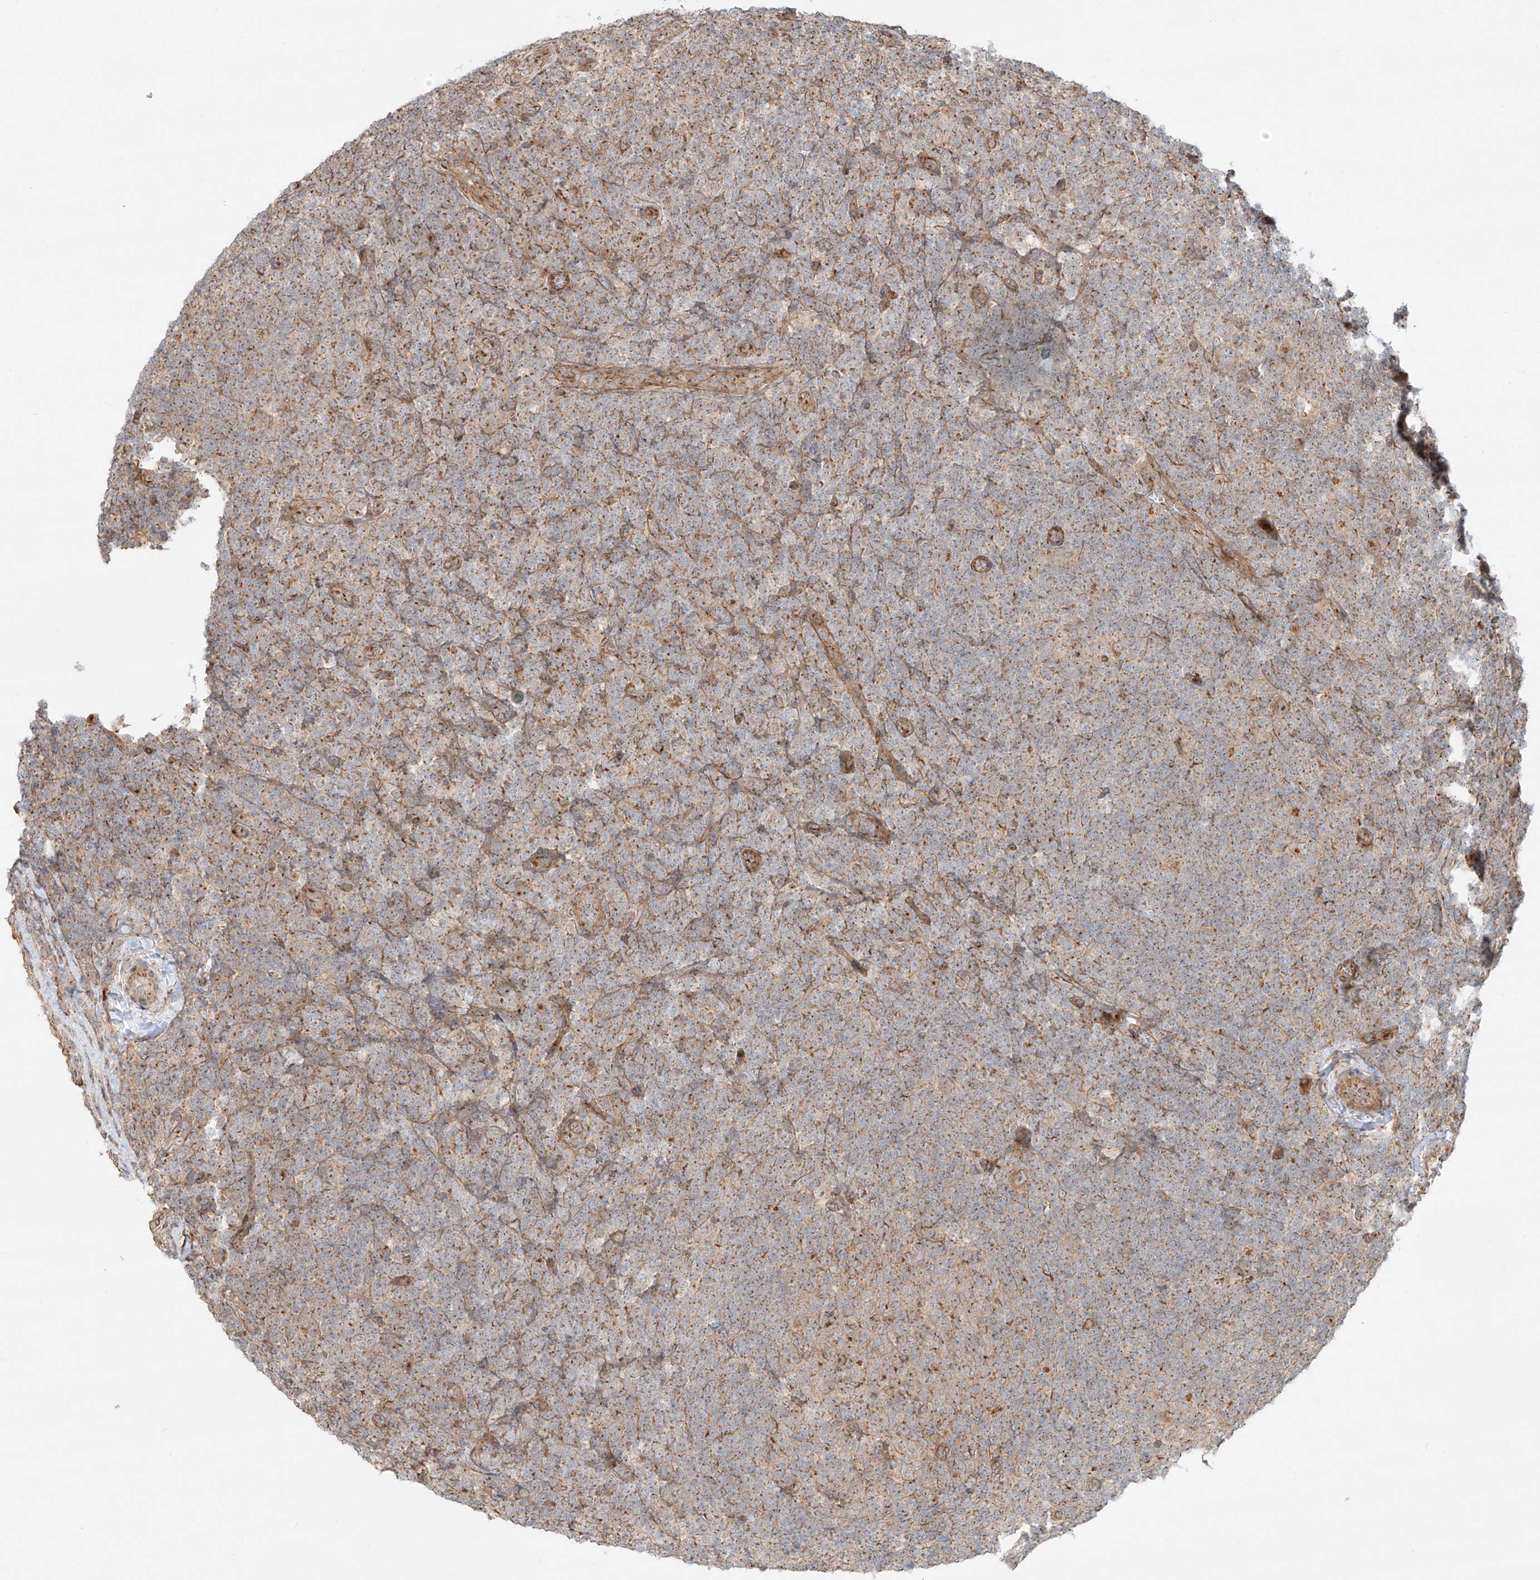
{"staining": {"intensity": "moderate", "quantity": ">75%", "location": "cytoplasmic/membranous"}, "tissue": "lymphoma", "cell_type": "Tumor cells", "image_type": "cancer", "snomed": [{"axis": "morphology", "description": "Hodgkin's disease, NOS"}, {"axis": "topography", "description": "Lymph node"}], "caption": "Protein staining of lymphoma tissue exhibits moderate cytoplasmic/membranous staining in about >75% of tumor cells. The protein of interest is stained brown, and the nuclei are stained in blue (DAB IHC with brightfield microscopy, high magnification).", "gene": "ZNF287", "patient": {"sex": "female", "age": 57}}